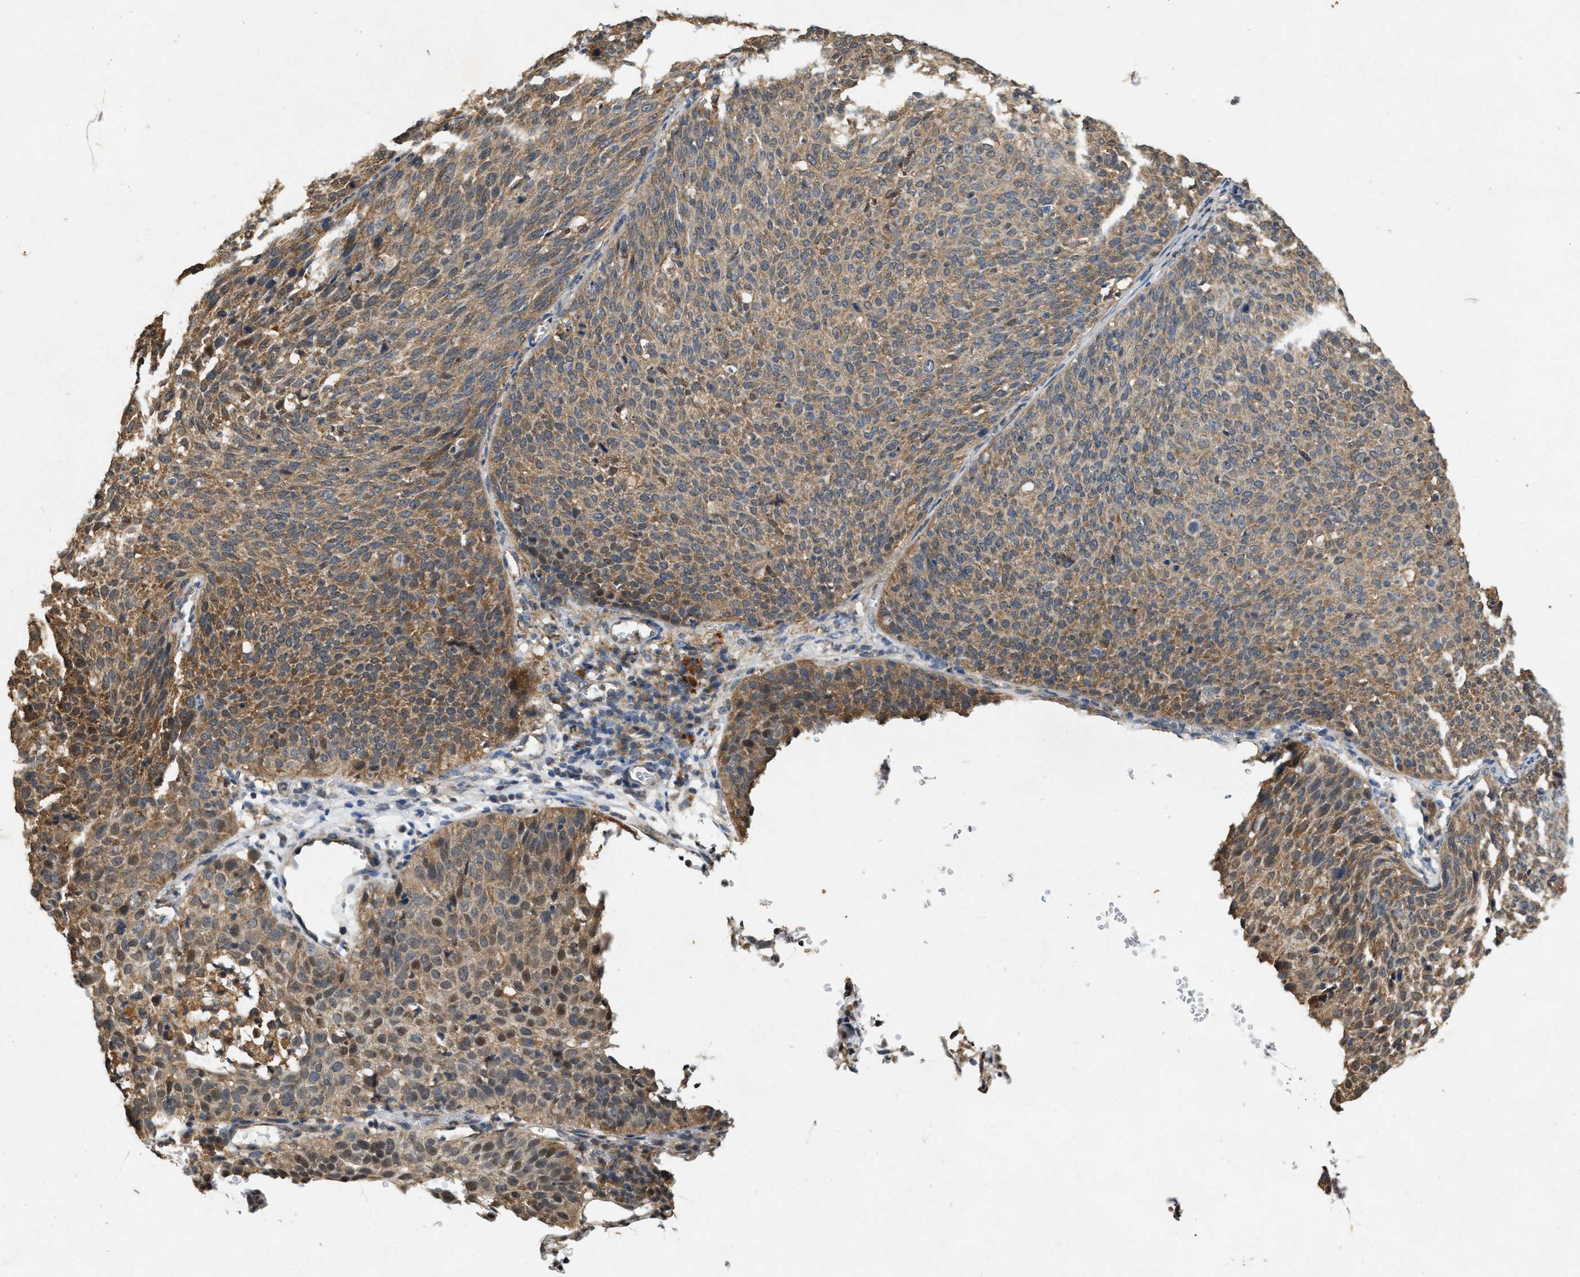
{"staining": {"intensity": "moderate", "quantity": ">75%", "location": "cytoplasmic/membranous"}, "tissue": "cervical cancer", "cell_type": "Tumor cells", "image_type": "cancer", "snomed": [{"axis": "morphology", "description": "Squamous cell carcinoma, NOS"}, {"axis": "topography", "description": "Cervix"}], "caption": "Brown immunohistochemical staining in cervical squamous cell carcinoma reveals moderate cytoplasmic/membranous expression in about >75% of tumor cells.", "gene": "KIF21A", "patient": {"sex": "female", "age": 38}}